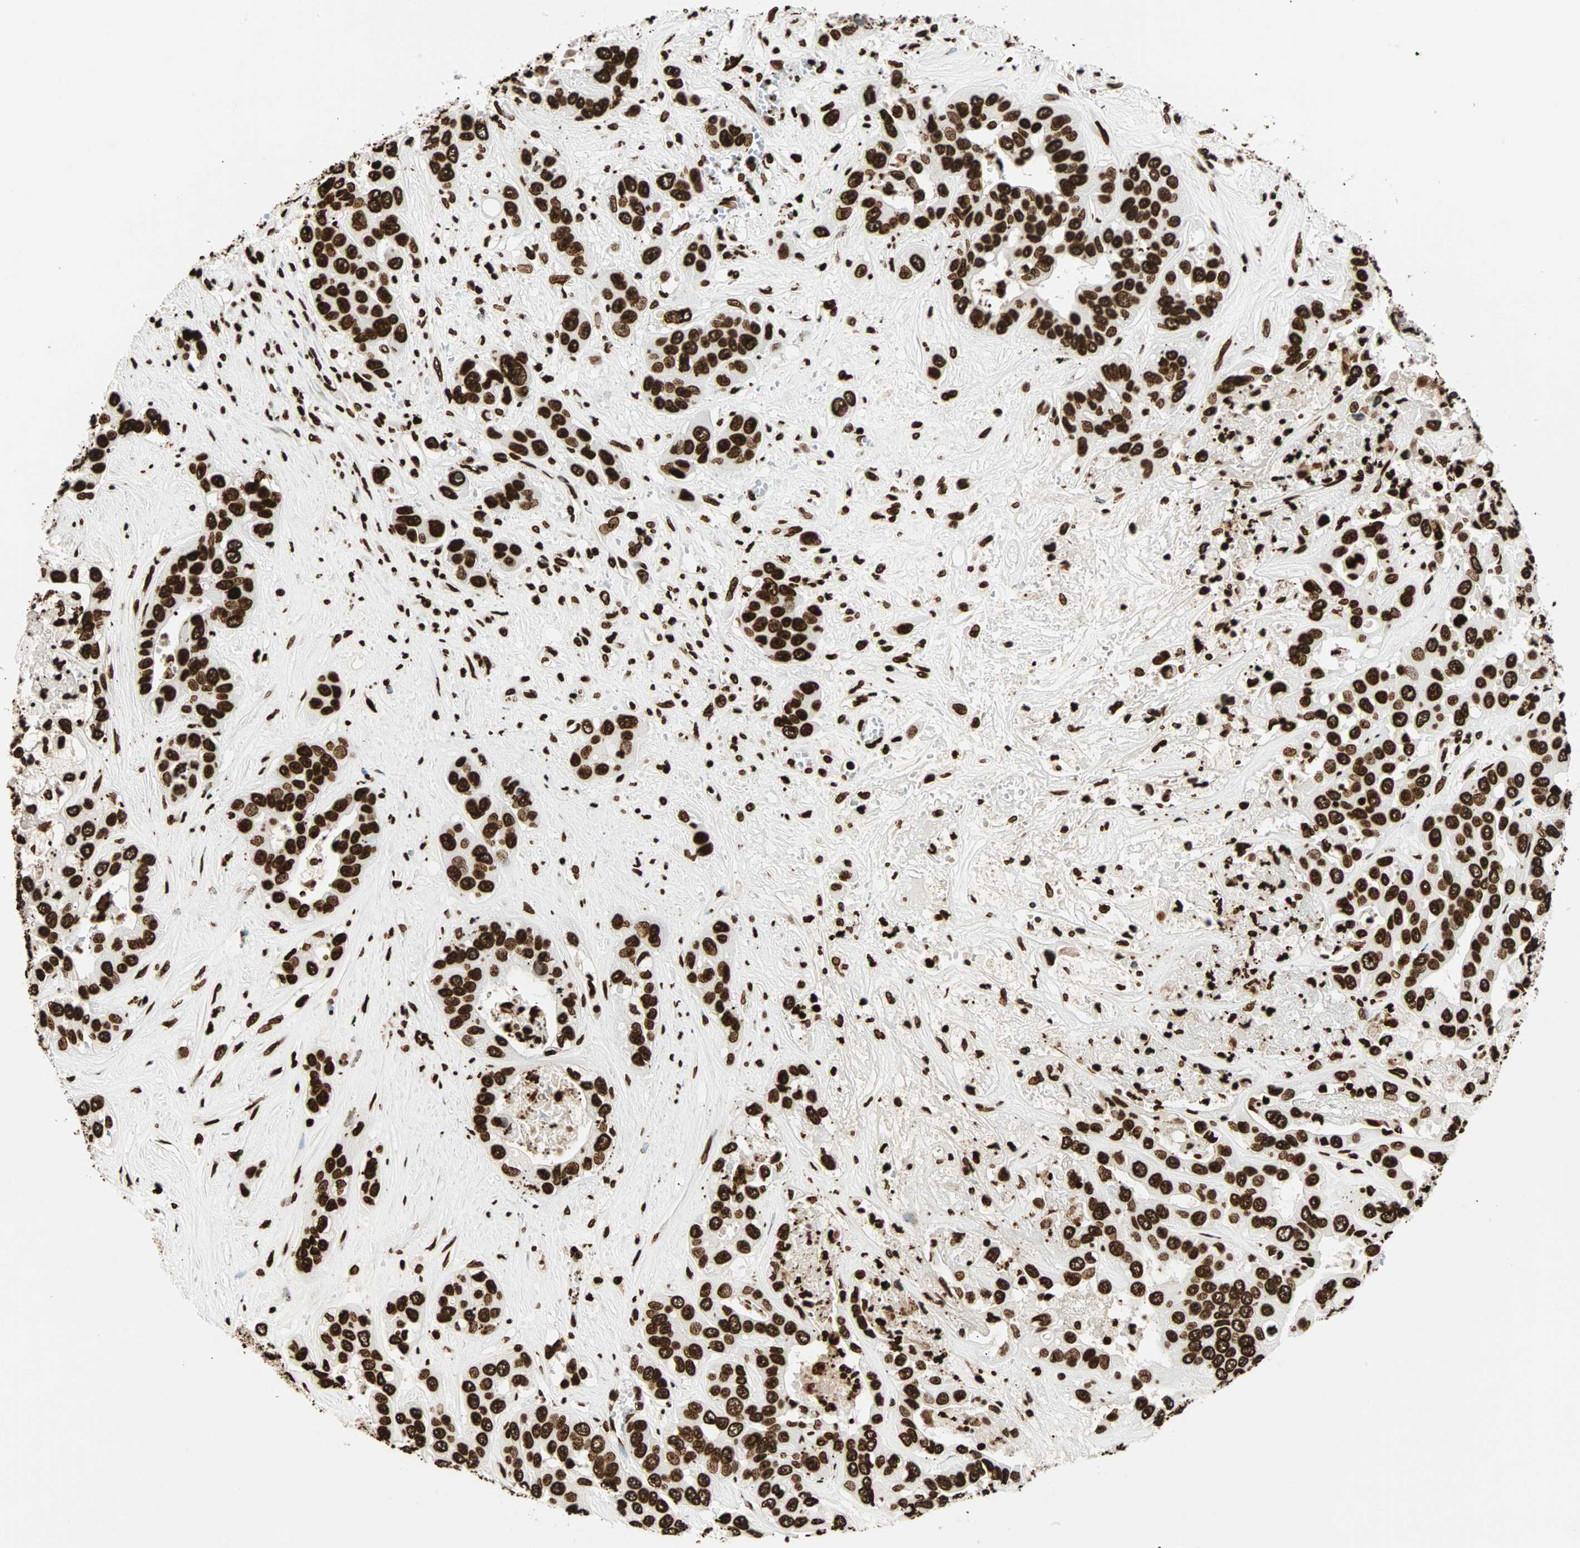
{"staining": {"intensity": "strong", "quantity": ">75%", "location": "nuclear"}, "tissue": "liver cancer", "cell_type": "Tumor cells", "image_type": "cancer", "snomed": [{"axis": "morphology", "description": "Cholangiocarcinoma"}, {"axis": "topography", "description": "Liver"}], "caption": "Tumor cells exhibit high levels of strong nuclear staining in approximately >75% of cells in human cholangiocarcinoma (liver).", "gene": "GLI2", "patient": {"sex": "female", "age": 52}}